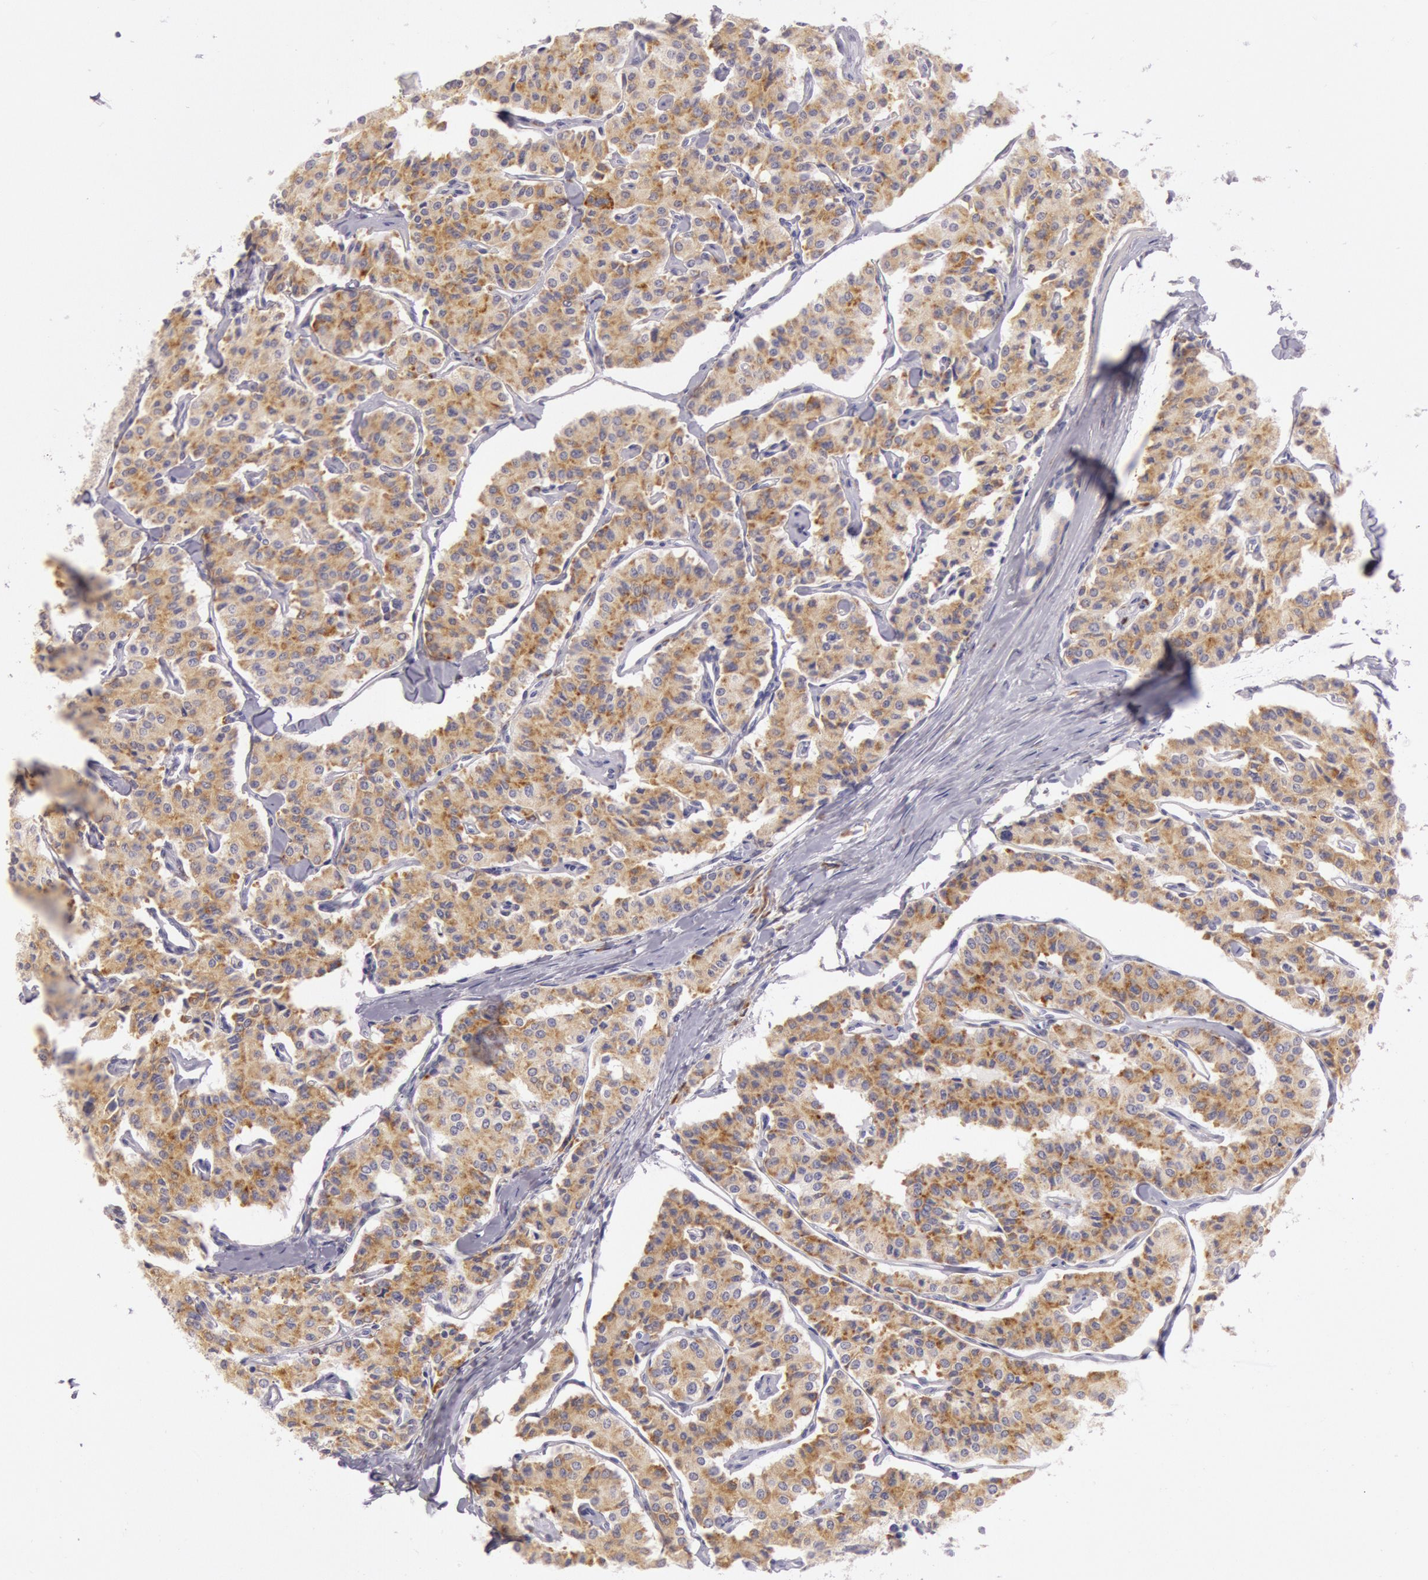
{"staining": {"intensity": "moderate", "quantity": ">75%", "location": "cytoplasmic/membranous"}, "tissue": "carcinoid", "cell_type": "Tumor cells", "image_type": "cancer", "snomed": [{"axis": "morphology", "description": "Carcinoid, malignant, NOS"}, {"axis": "topography", "description": "Bronchus"}], "caption": "Tumor cells demonstrate moderate cytoplasmic/membranous staining in approximately >75% of cells in carcinoid. (brown staining indicates protein expression, while blue staining denotes nuclei).", "gene": "CIDEB", "patient": {"sex": "male", "age": 55}}